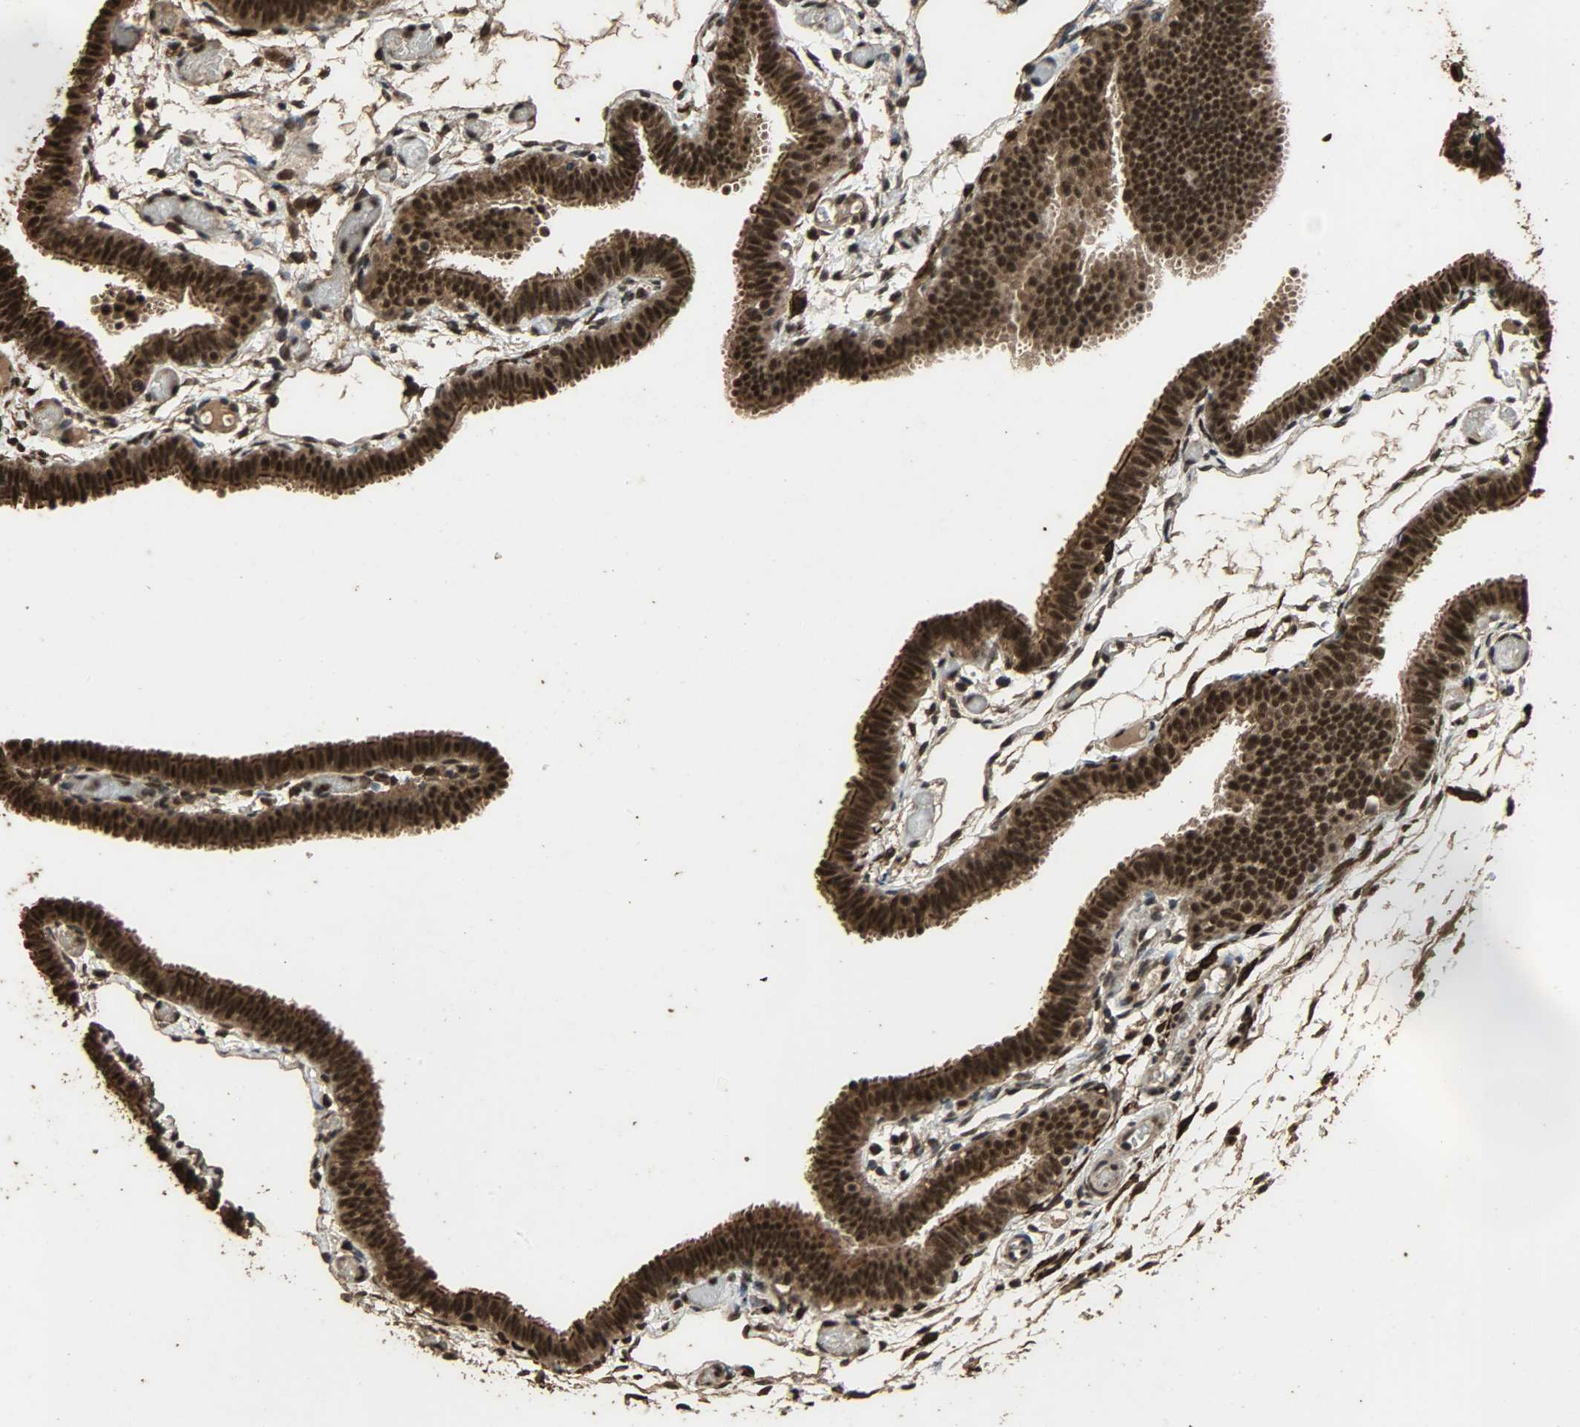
{"staining": {"intensity": "strong", "quantity": ">75%", "location": "cytoplasmic/membranous,nuclear"}, "tissue": "fallopian tube", "cell_type": "Glandular cells", "image_type": "normal", "snomed": [{"axis": "morphology", "description": "Normal tissue, NOS"}, {"axis": "topography", "description": "Fallopian tube"}], "caption": "Immunohistochemical staining of benign human fallopian tube displays high levels of strong cytoplasmic/membranous,nuclear positivity in about >75% of glandular cells. (brown staining indicates protein expression, while blue staining denotes nuclei).", "gene": "CCNT2", "patient": {"sex": "female", "age": 29}}